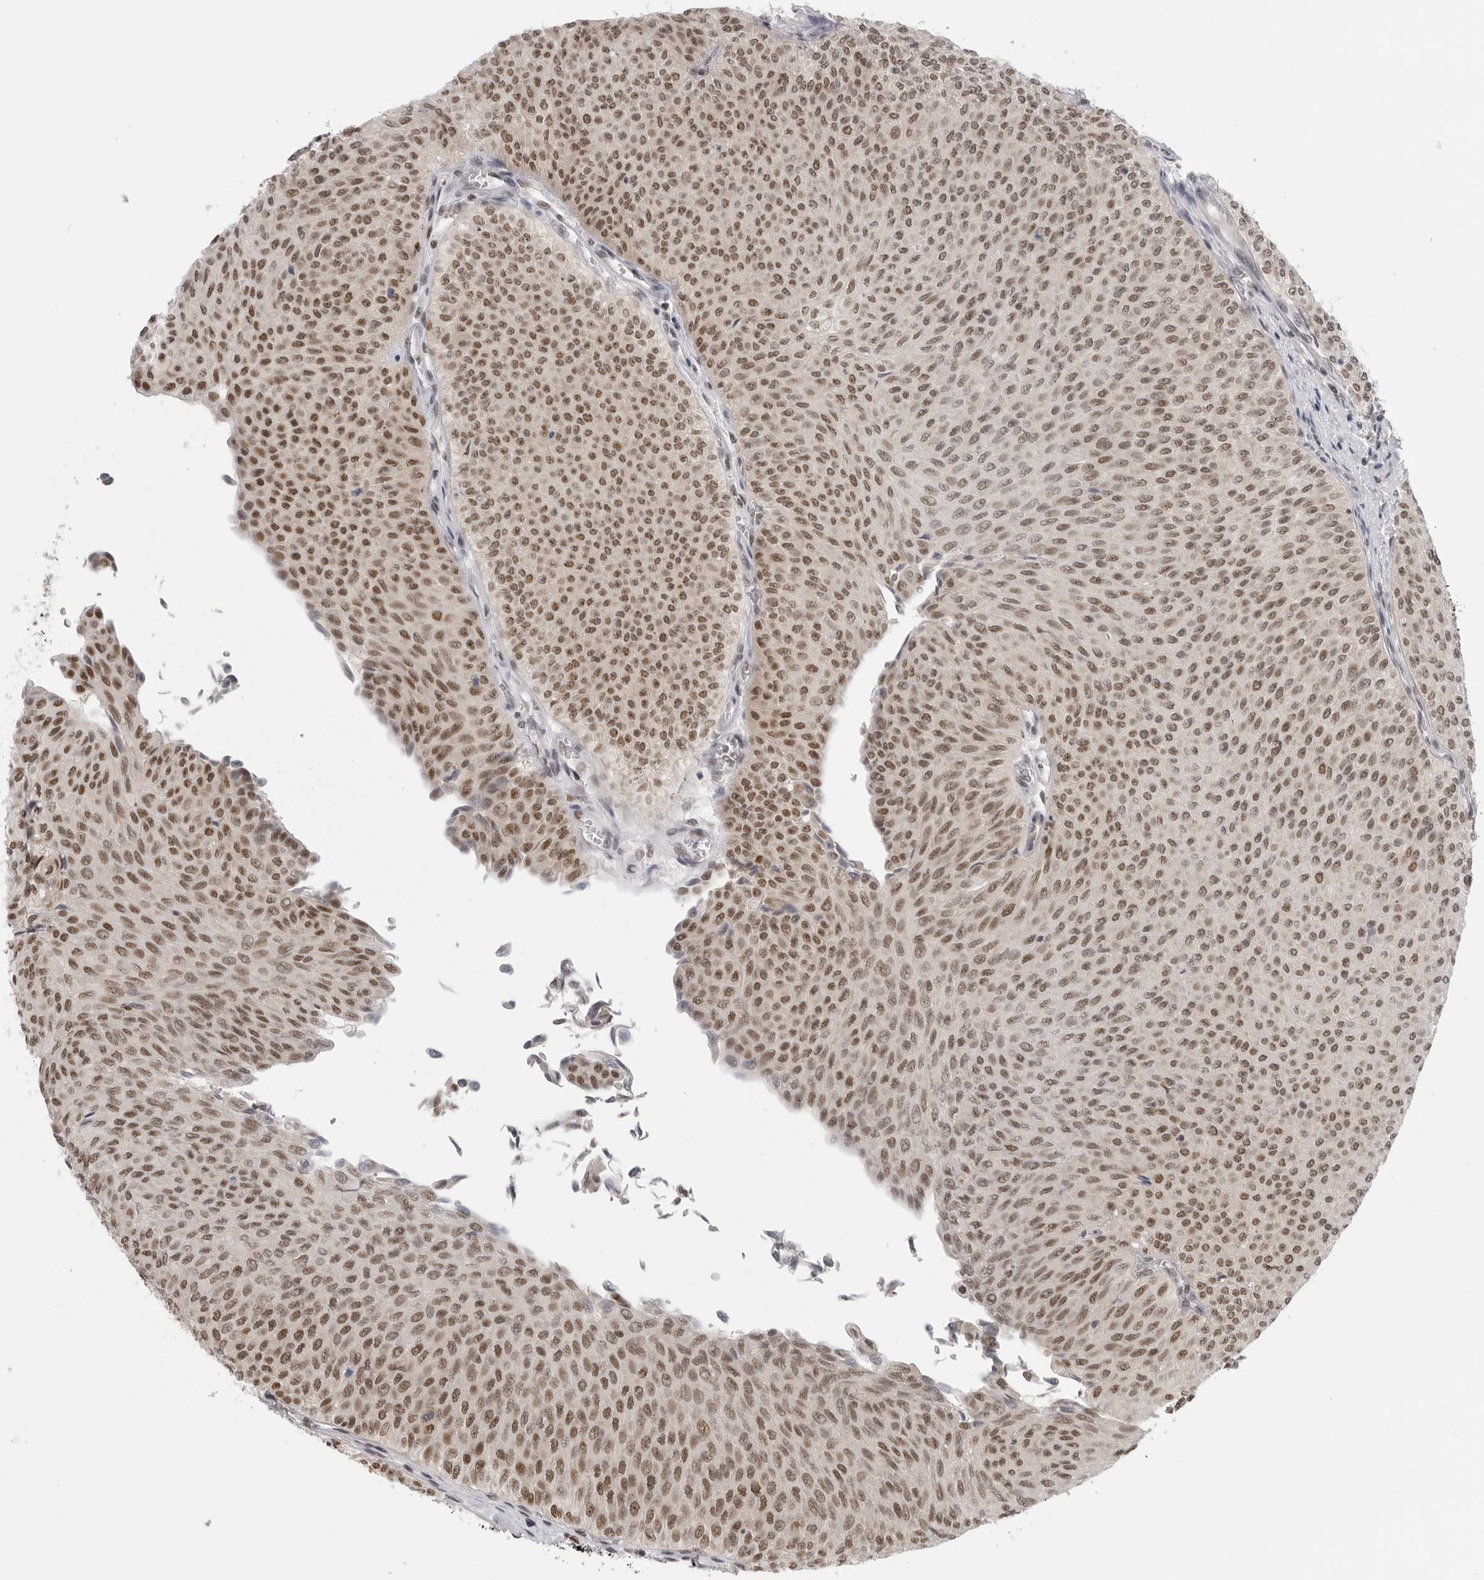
{"staining": {"intensity": "moderate", "quantity": ">75%", "location": "nuclear"}, "tissue": "urothelial cancer", "cell_type": "Tumor cells", "image_type": "cancer", "snomed": [{"axis": "morphology", "description": "Urothelial carcinoma, Low grade"}, {"axis": "topography", "description": "Urinary bladder"}], "caption": "IHC photomicrograph of neoplastic tissue: urothelial cancer stained using immunohistochemistry (IHC) demonstrates medium levels of moderate protein expression localized specifically in the nuclear of tumor cells, appearing as a nuclear brown color.", "gene": "RPA2", "patient": {"sex": "male", "age": 78}}